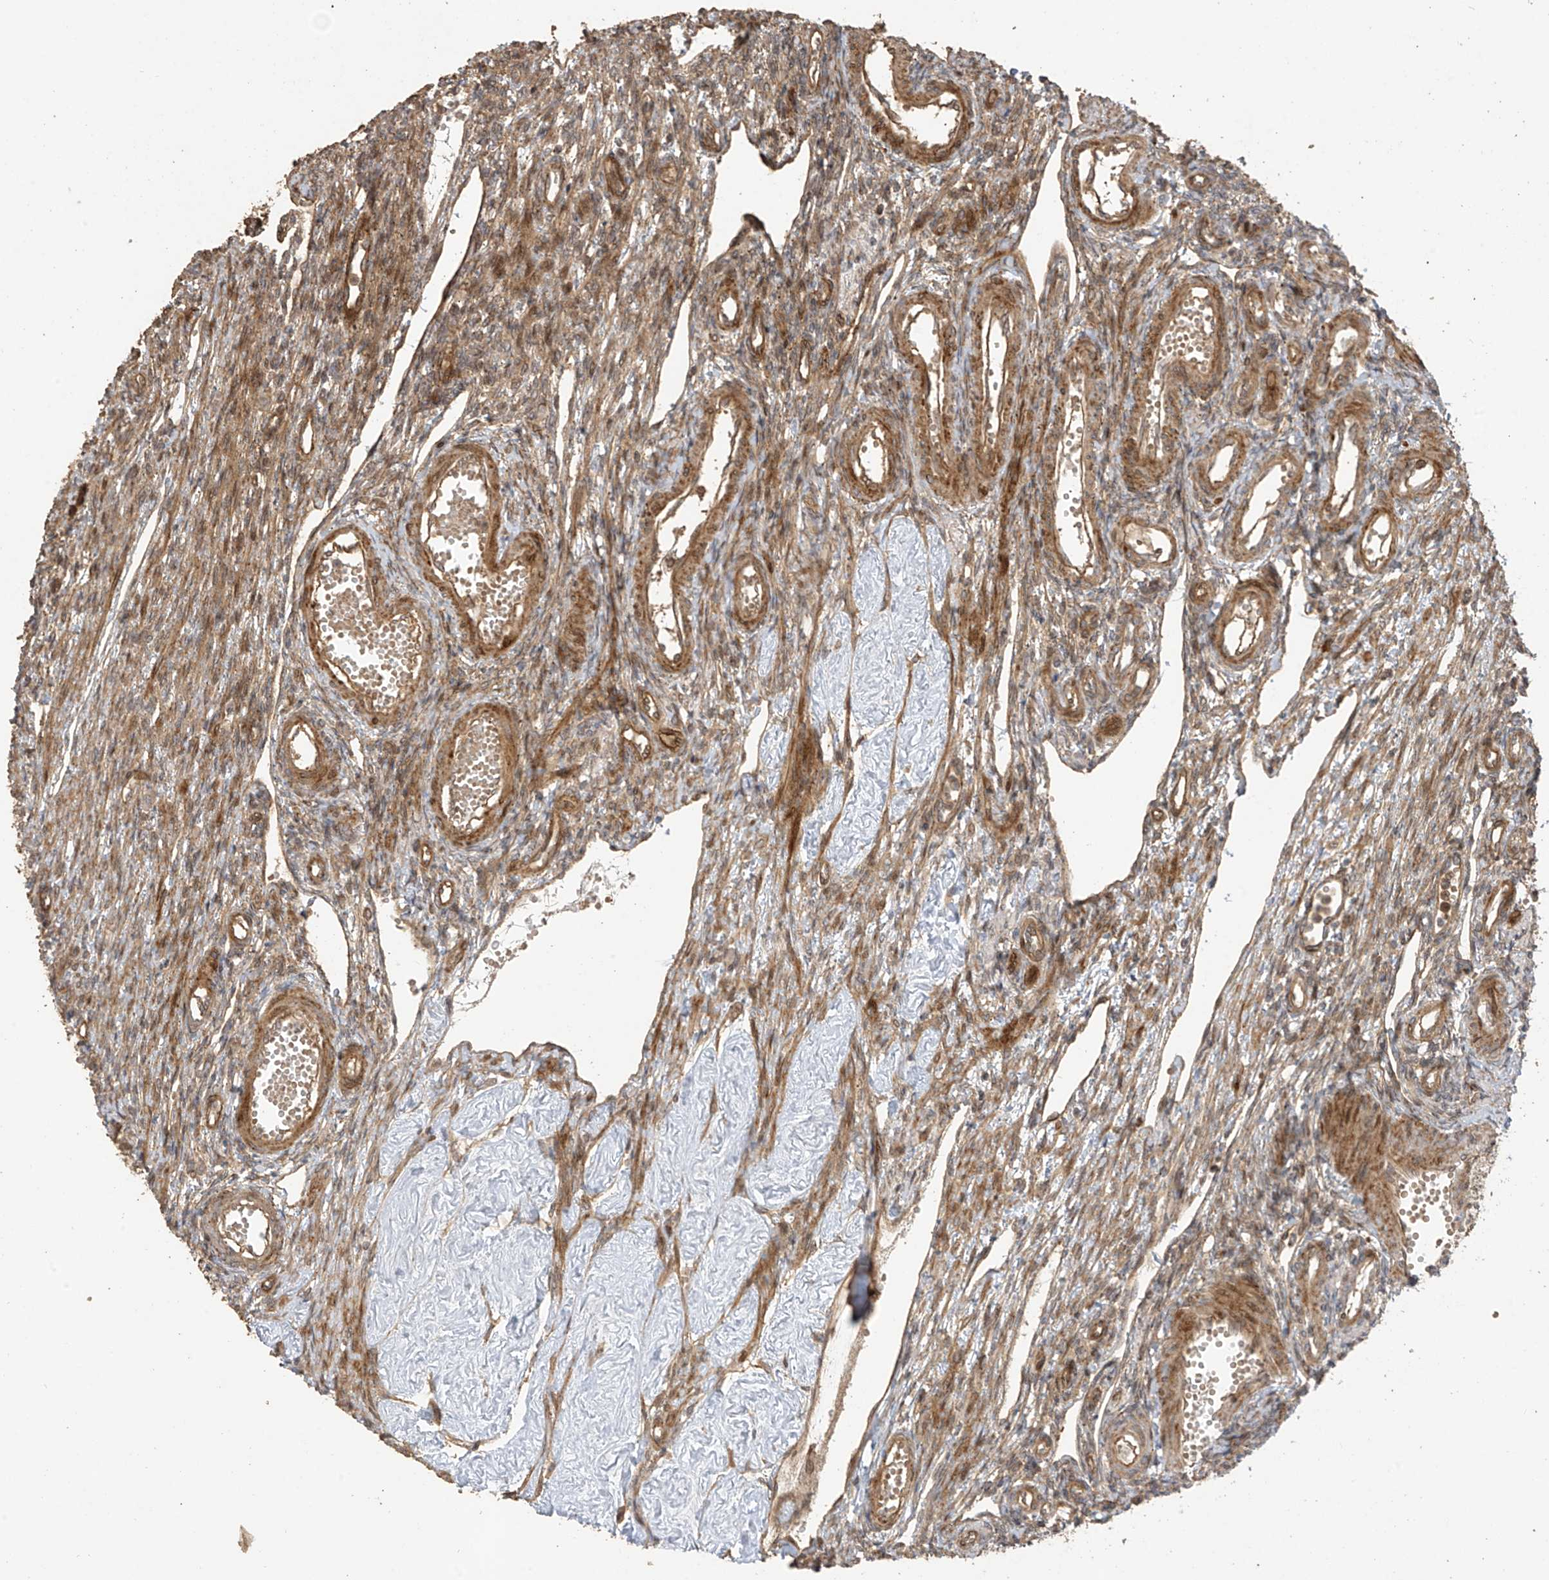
{"staining": {"intensity": "moderate", "quantity": ">75%", "location": "cytoplasmic/membranous"}, "tissue": "ovary", "cell_type": "Ovarian stroma cells", "image_type": "normal", "snomed": [{"axis": "morphology", "description": "Normal tissue, NOS"}, {"axis": "morphology", "description": "Cyst, NOS"}, {"axis": "topography", "description": "Ovary"}], "caption": "Immunohistochemical staining of benign human ovary reveals moderate cytoplasmic/membranous protein staining in approximately >75% of ovarian stroma cells.", "gene": "ZNF653", "patient": {"sex": "female", "age": 33}}